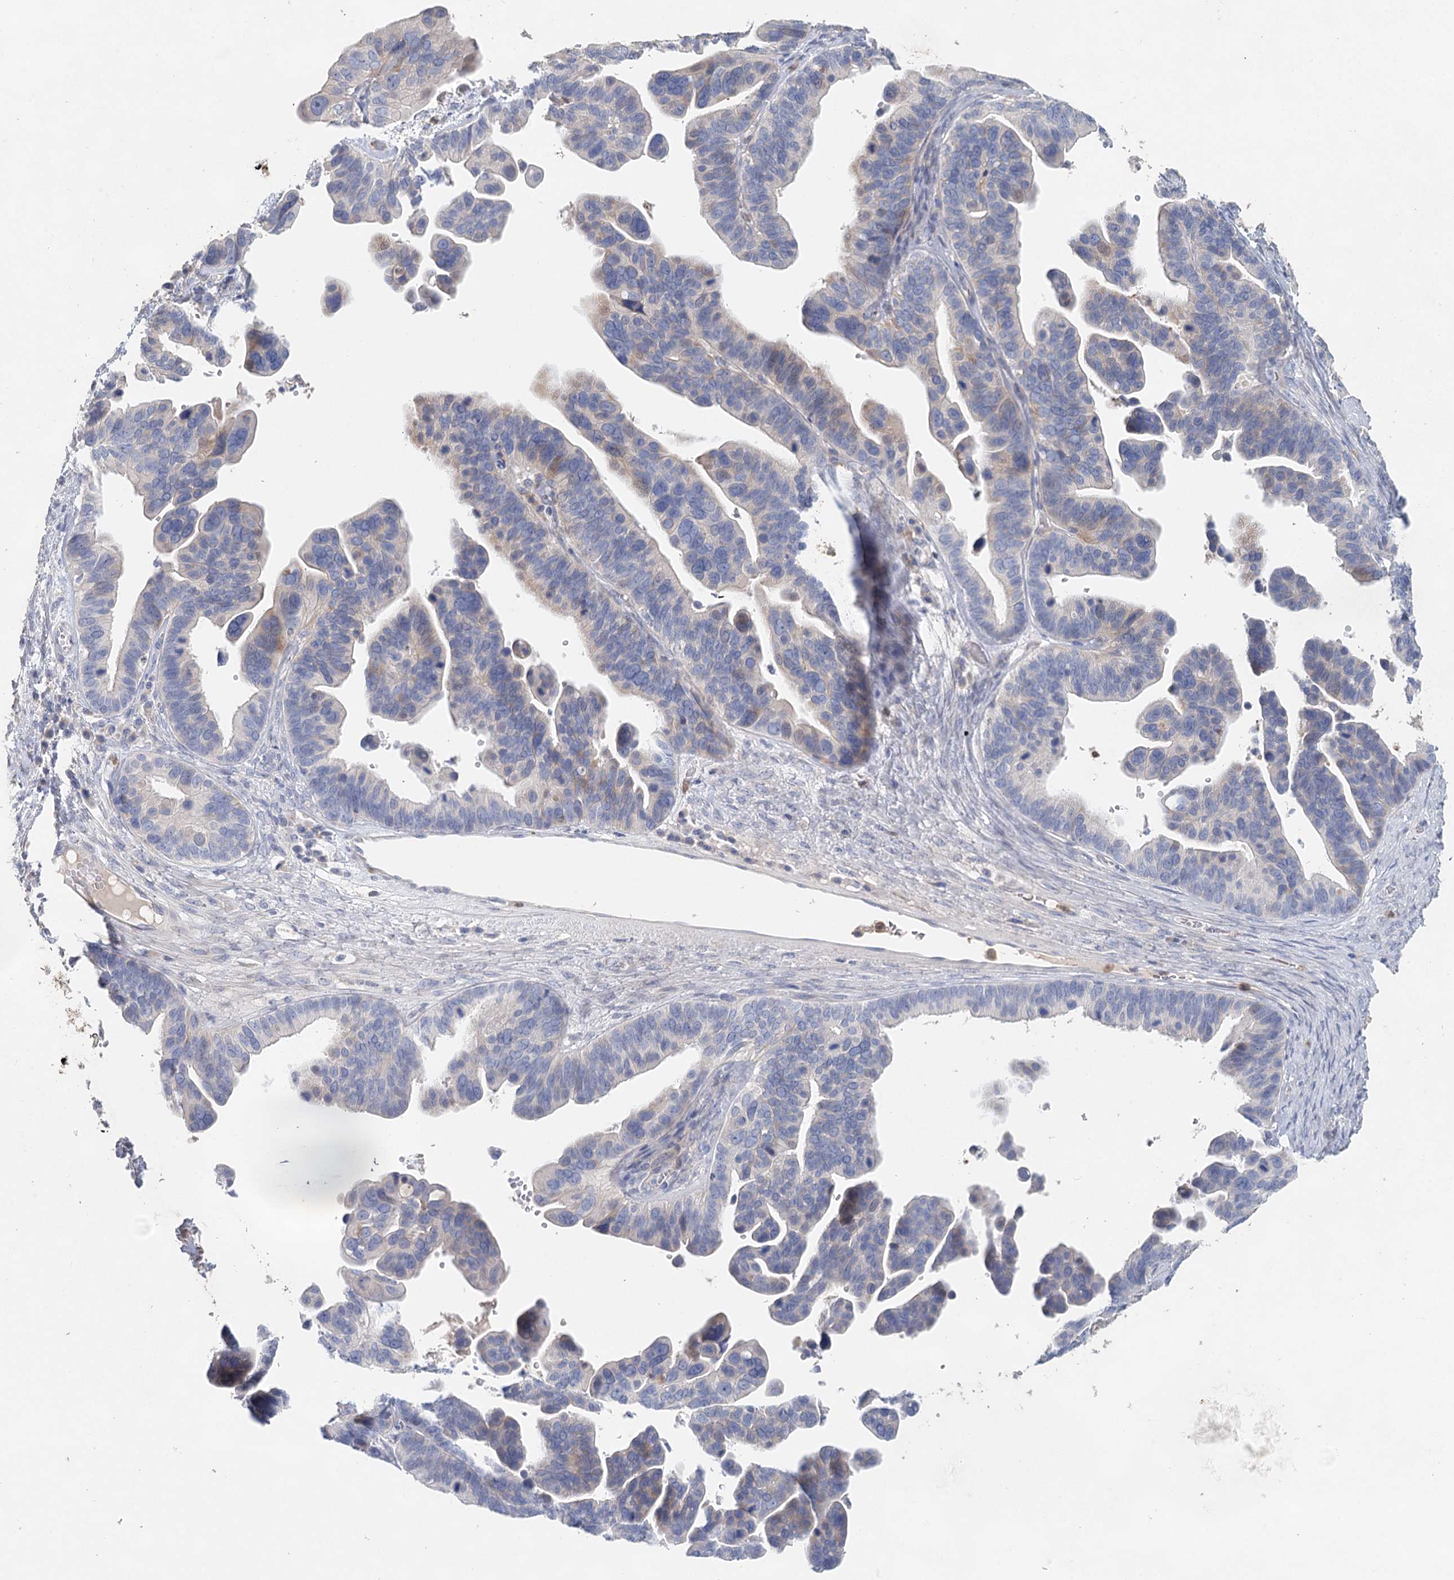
{"staining": {"intensity": "moderate", "quantity": "<25%", "location": "cytoplasmic/membranous"}, "tissue": "ovarian cancer", "cell_type": "Tumor cells", "image_type": "cancer", "snomed": [{"axis": "morphology", "description": "Cystadenocarcinoma, serous, NOS"}, {"axis": "topography", "description": "Ovary"}], "caption": "Ovarian serous cystadenocarcinoma tissue shows moderate cytoplasmic/membranous expression in about <25% of tumor cells", "gene": "MYL6B", "patient": {"sex": "female", "age": 56}}